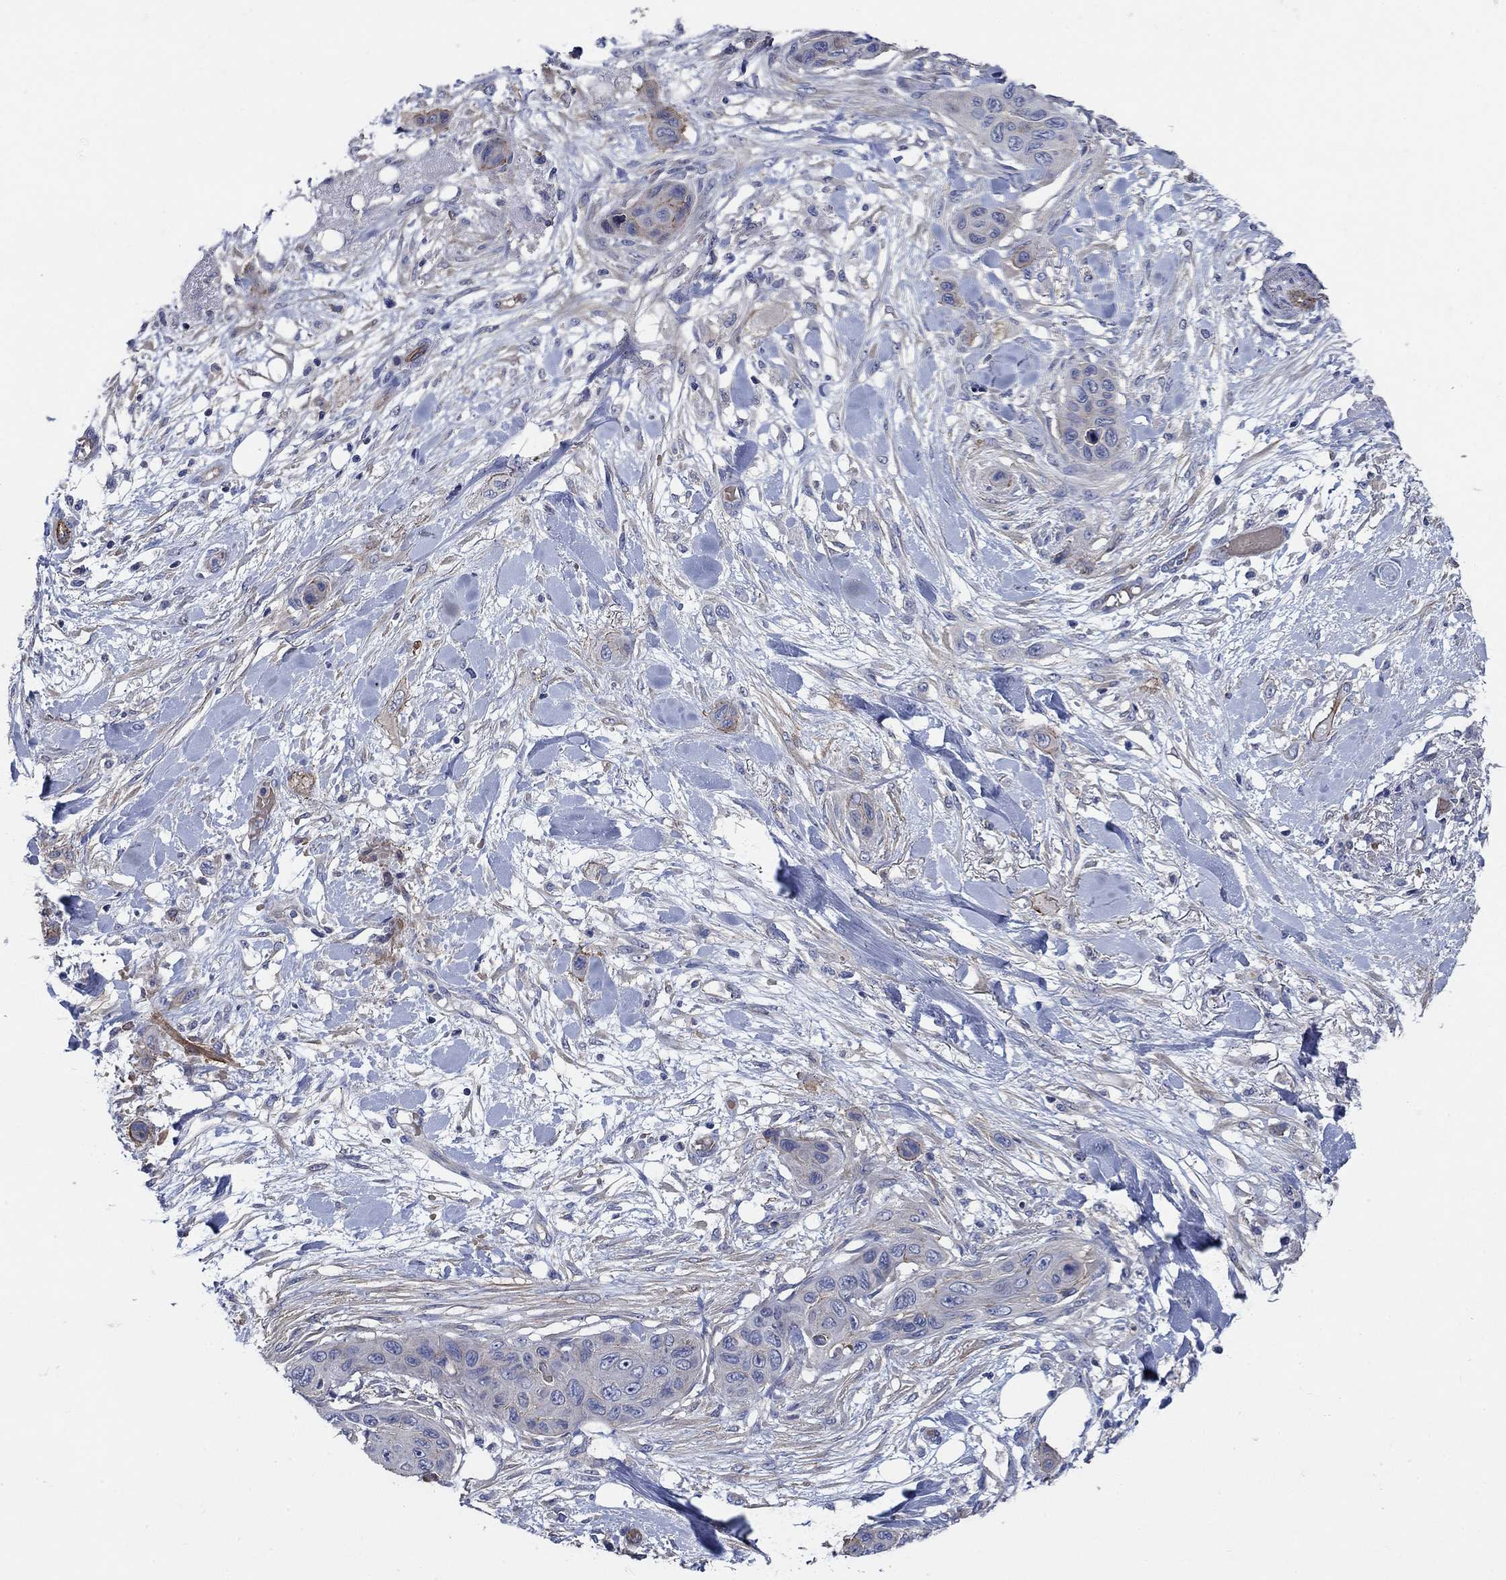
{"staining": {"intensity": "weak", "quantity": "<25%", "location": "cytoplasmic/membranous"}, "tissue": "skin cancer", "cell_type": "Tumor cells", "image_type": "cancer", "snomed": [{"axis": "morphology", "description": "Squamous cell carcinoma, NOS"}, {"axis": "topography", "description": "Skin"}], "caption": "Protein analysis of skin cancer displays no significant staining in tumor cells. (DAB (3,3'-diaminobenzidine) immunohistochemistry with hematoxylin counter stain).", "gene": "FLNC", "patient": {"sex": "male", "age": 79}}